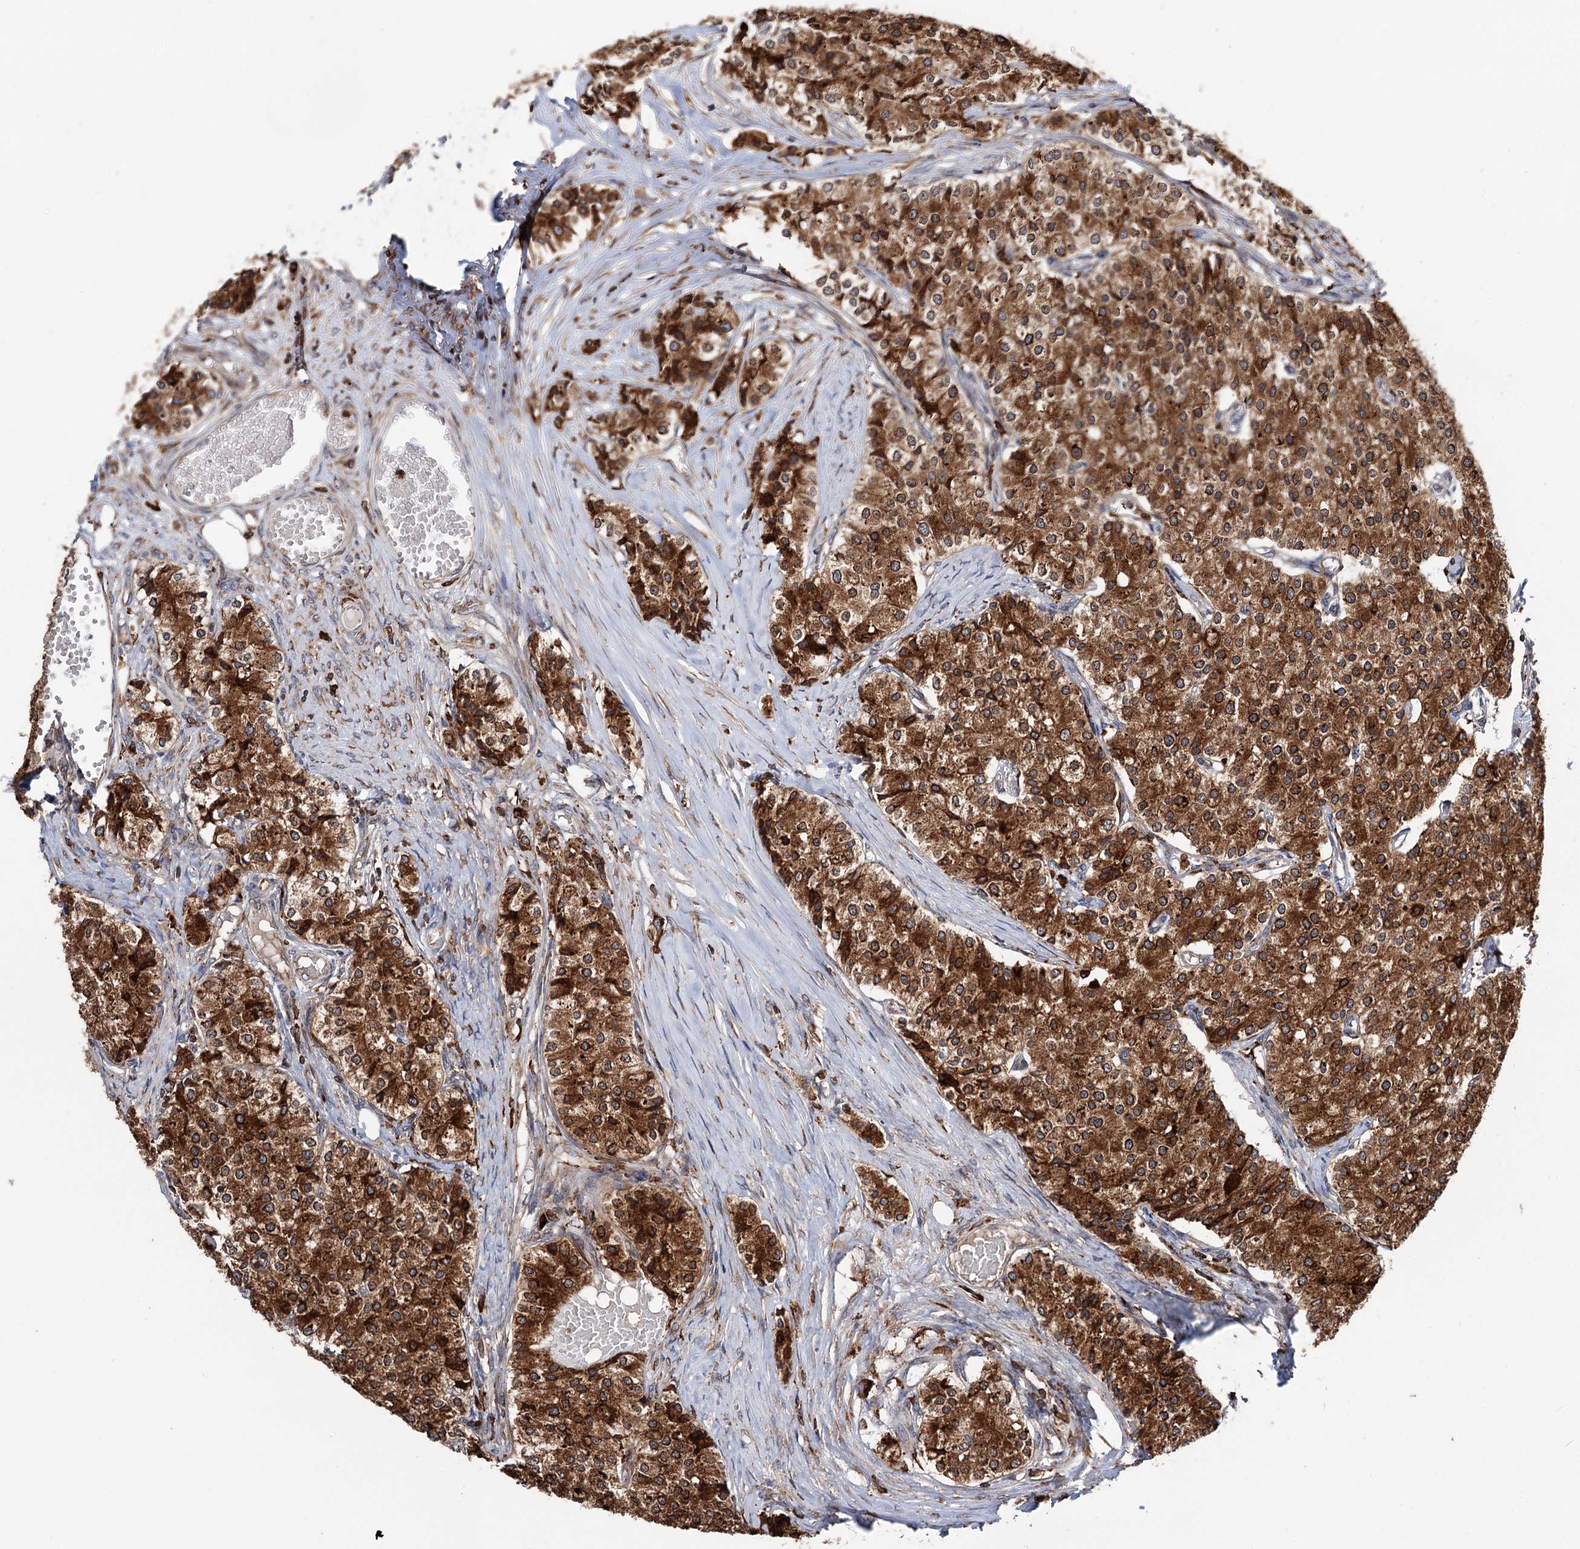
{"staining": {"intensity": "strong", "quantity": ">75%", "location": "cytoplasmic/membranous"}, "tissue": "carcinoid", "cell_type": "Tumor cells", "image_type": "cancer", "snomed": [{"axis": "morphology", "description": "Carcinoid, malignant, NOS"}, {"axis": "topography", "description": "Colon"}], "caption": "Carcinoid stained for a protein (brown) exhibits strong cytoplasmic/membranous positive expression in approximately >75% of tumor cells.", "gene": "ERP29", "patient": {"sex": "female", "age": 52}}